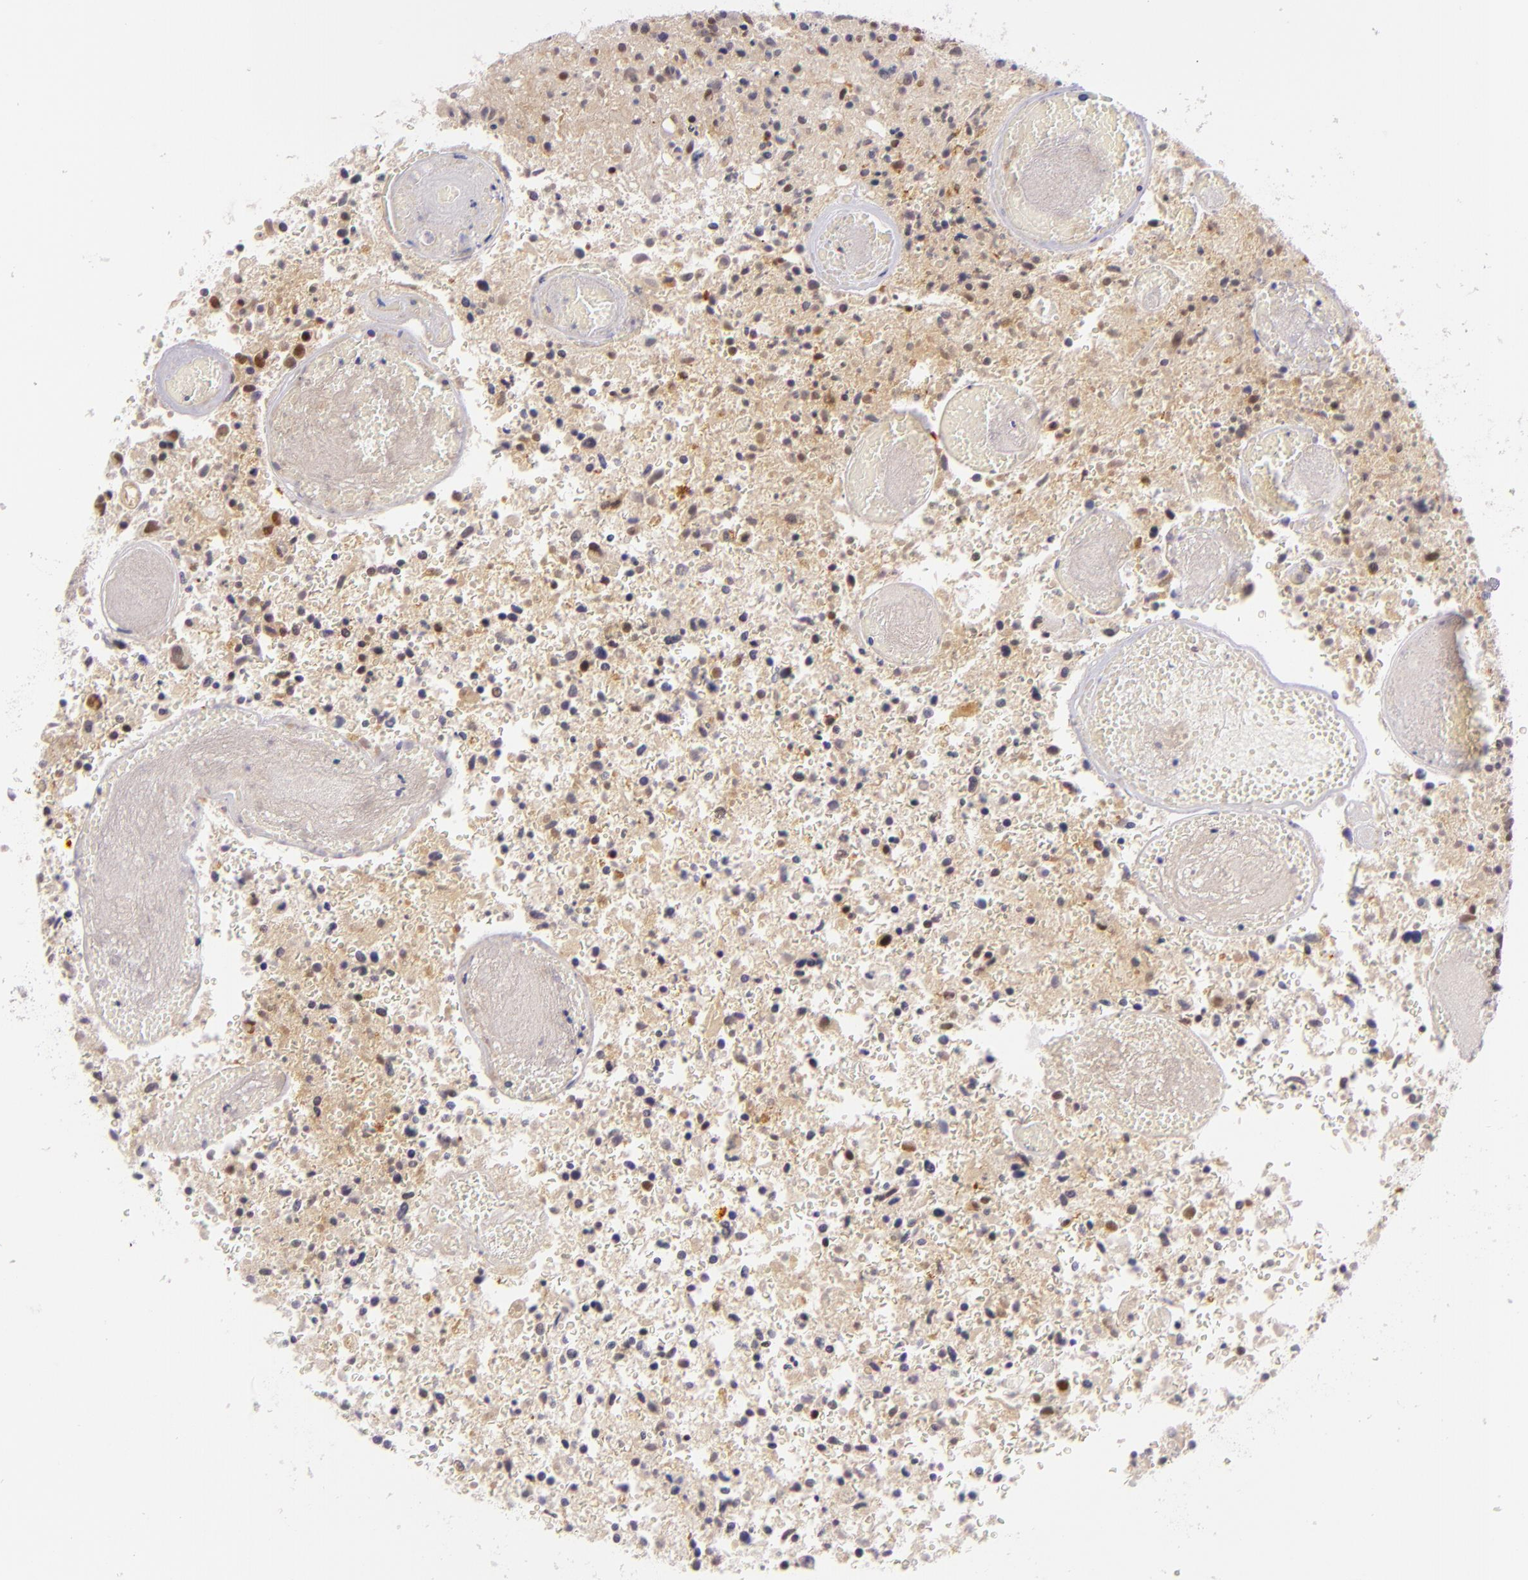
{"staining": {"intensity": "moderate", "quantity": "<25%", "location": "nuclear"}, "tissue": "glioma", "cell_type": "Tumor cells", "image_type": "cancer", "snomed": [{"axis": "morphology", "description": "Glioma, malignant, High grade"}, {"axis": "topography", "description": "Brain"}], "caption": "Immunohistochemistry (IHC) of glioma shows low levels of moderate nuclear positivity in about <25% of tumor cells.", "gene": "CSE1L", "patient": {"sex": "male", "age": 72}}